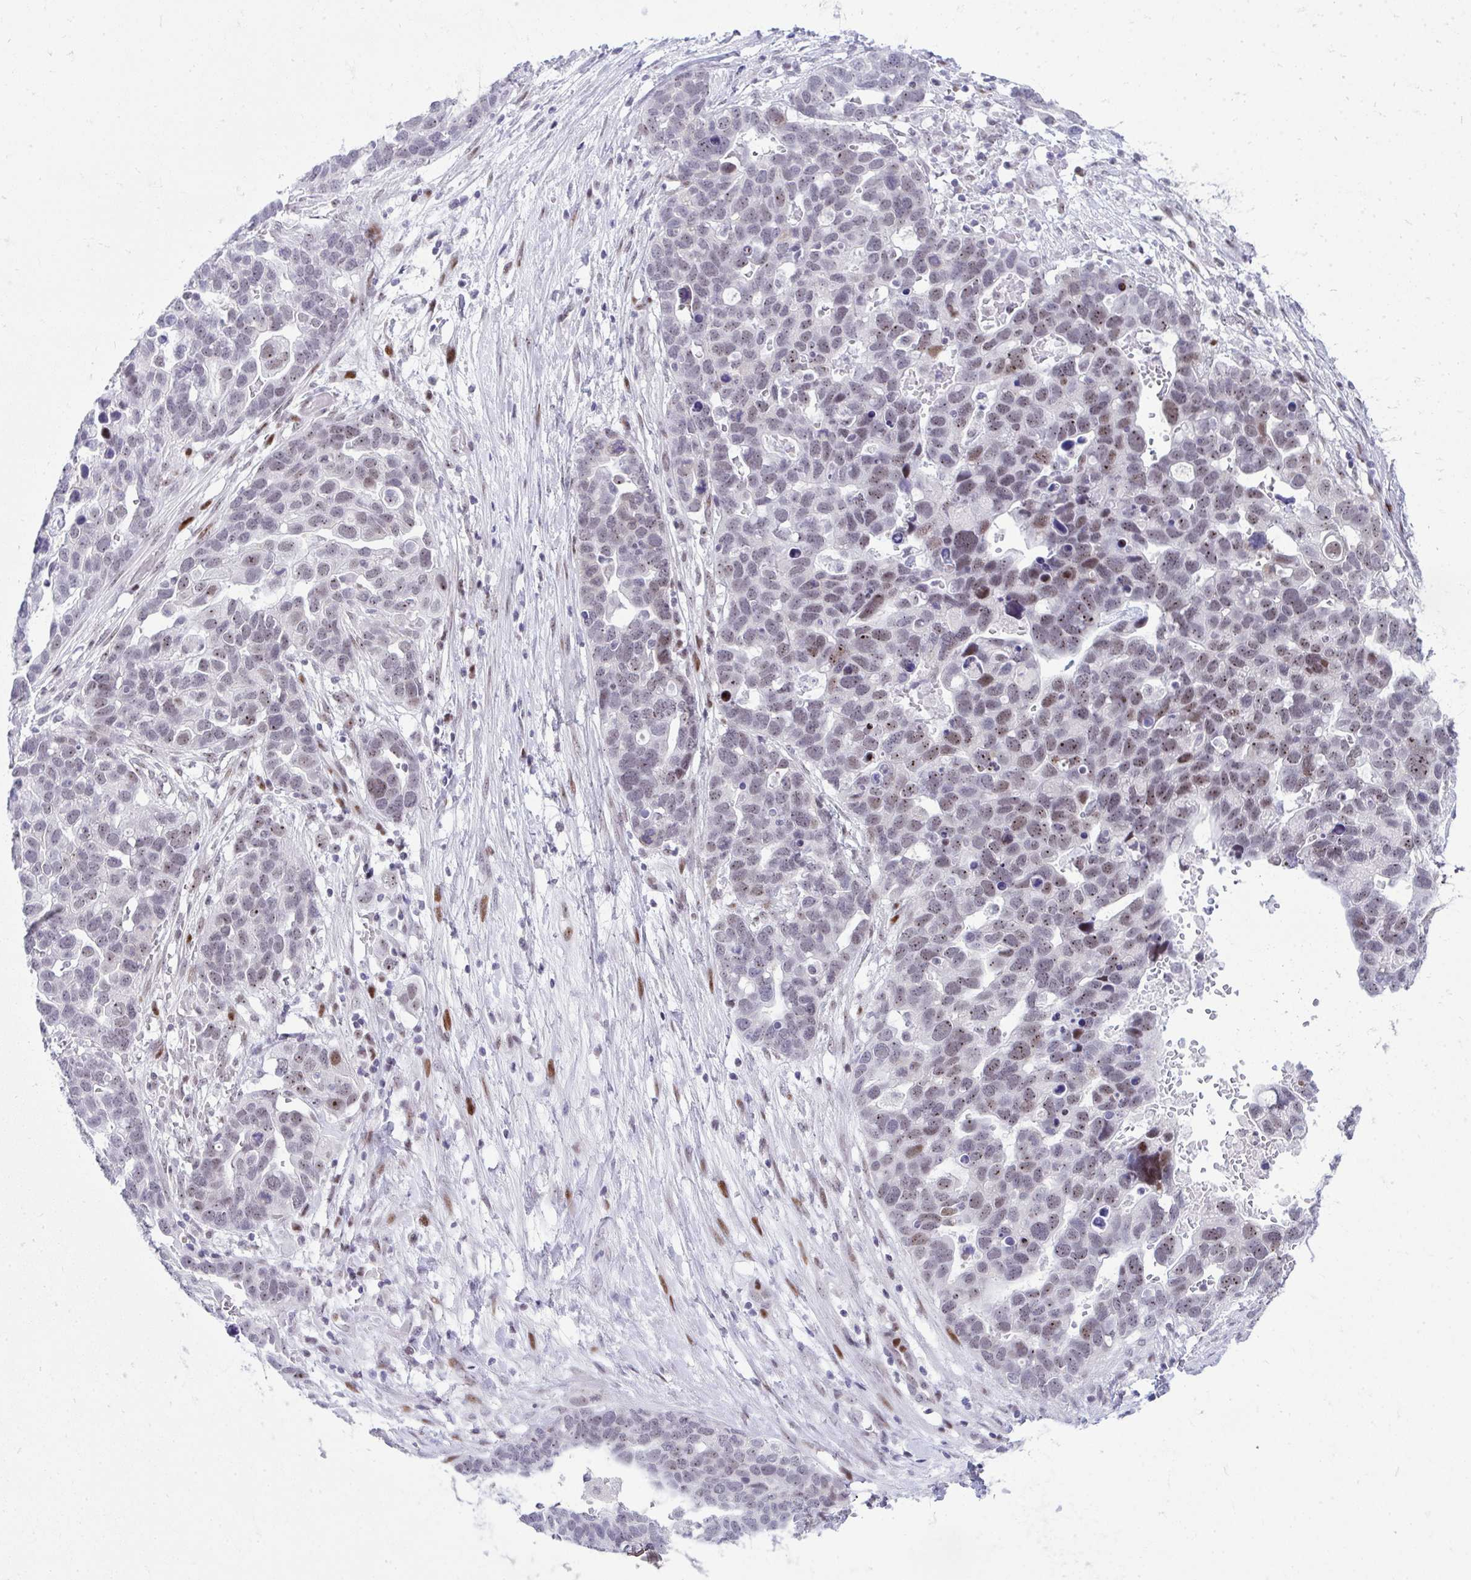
{"staining": {"intensity": "weak", "quantity": ">75%", "location": "nuclear"}, "tissue": "ovarian cancer", "cell_type": "Tumor cells", "image_type": "cancer", "snomed": [{"axis": "morphology", "description": "Cystadenocarcinoma, serous, NOS"}, {"axis": "topography", "description": "Ovary"}], "caption": "Protein expression analysis of serous cystadenocarcinoma (ovarian) demonstrates weak nuclear staining in about >75% of tumor cells. (Stains: DAB (3,3'-diaminobenzidine) in brown, nuclei in blue, Microscopy: brightfield microscopy at high magnification).", "gene": "GLDN", "patient": {"sex": "female", "age": 54}}